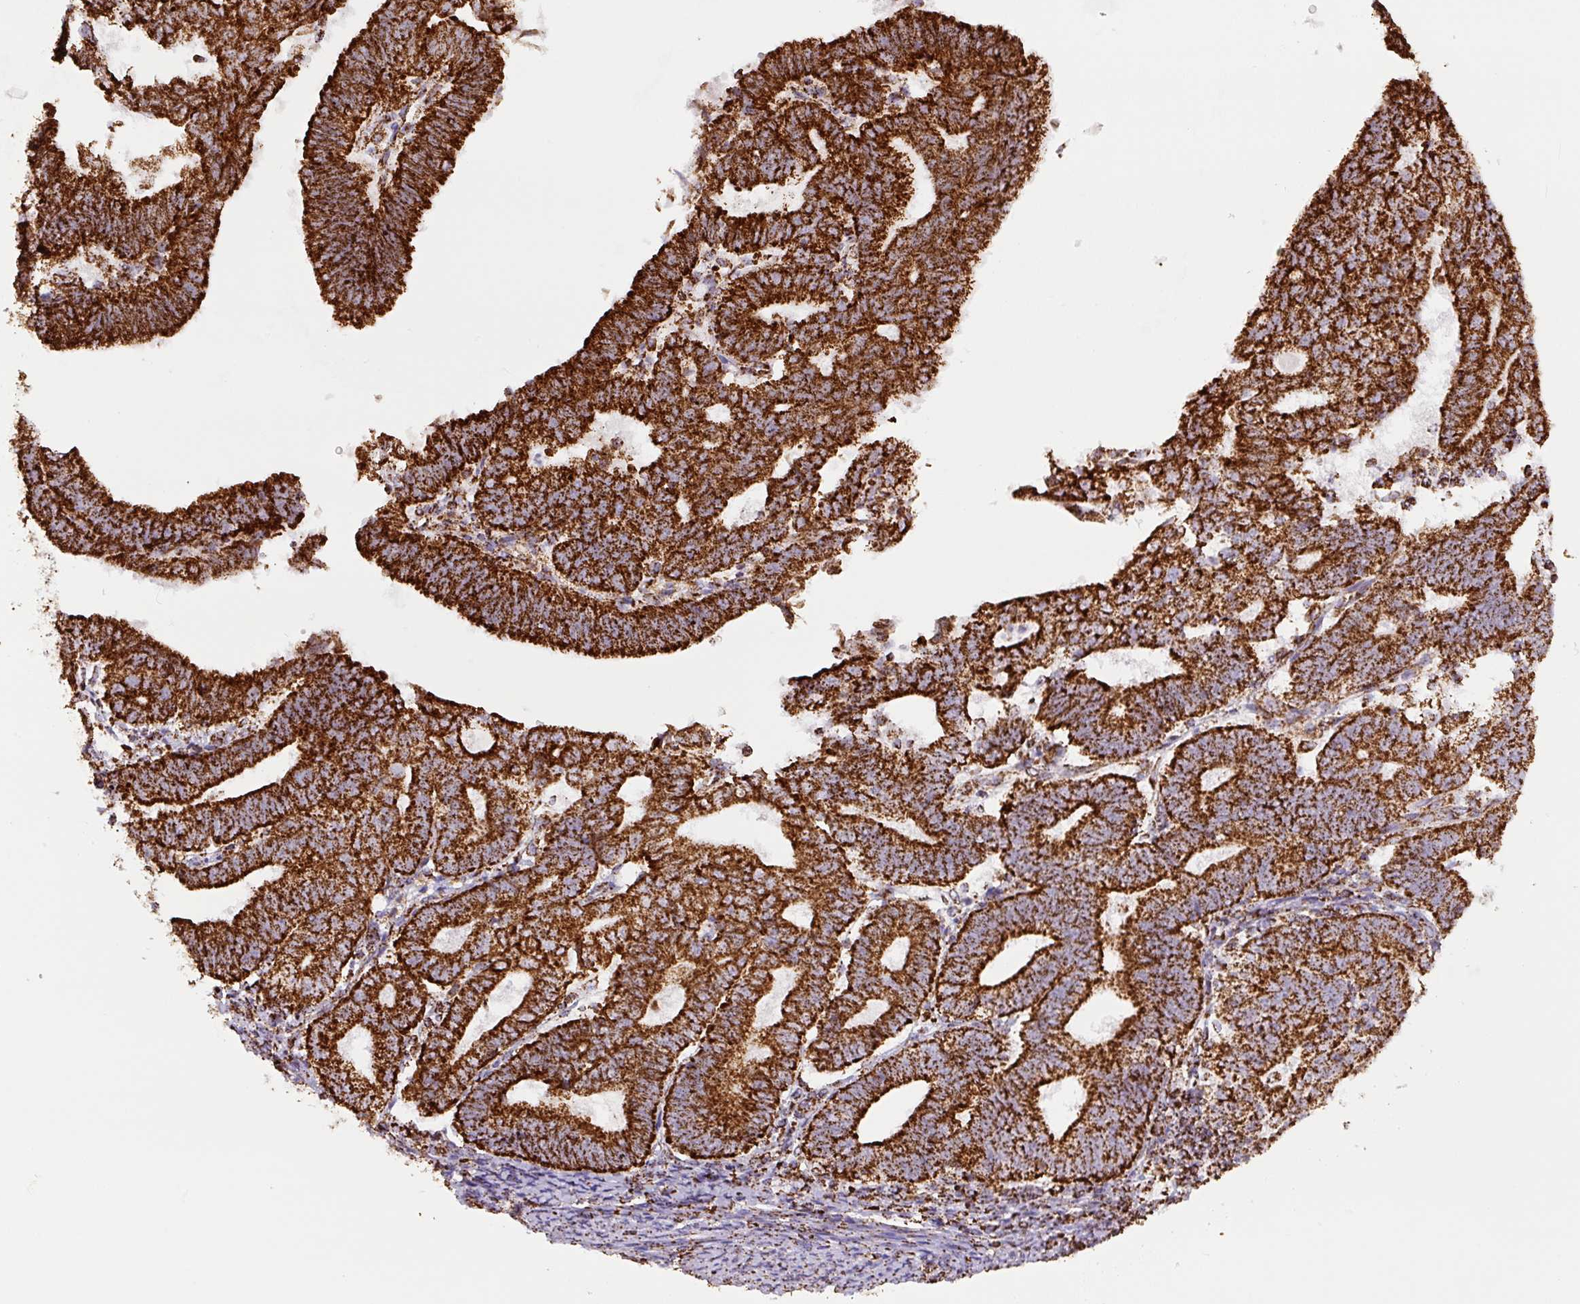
{"staining": {"intensity": "strong", "quantity": ">75%", "location": "cytoplasmic/membranous"}, "tissue": "endometrial cancer", "cell_type": "Tumor cells", "image_type": "cancer", "snomed": [{"axis": "morphology", "description": "Adenocarcinoma, NOS"}, {"axis": "topography", "description": "Endometrium"}], "caption": "Immunohistochemistry (IHC) photomicrograph of endometrial cancer (adenocarcinoma) stained for a protein (brown), which exhibits high levels of strong cytoplasmic/membranous staining in approximately >75% of tumor cells.", "gene": "ATP5F1A", "patient": {"sex": "female", "age": 70}}